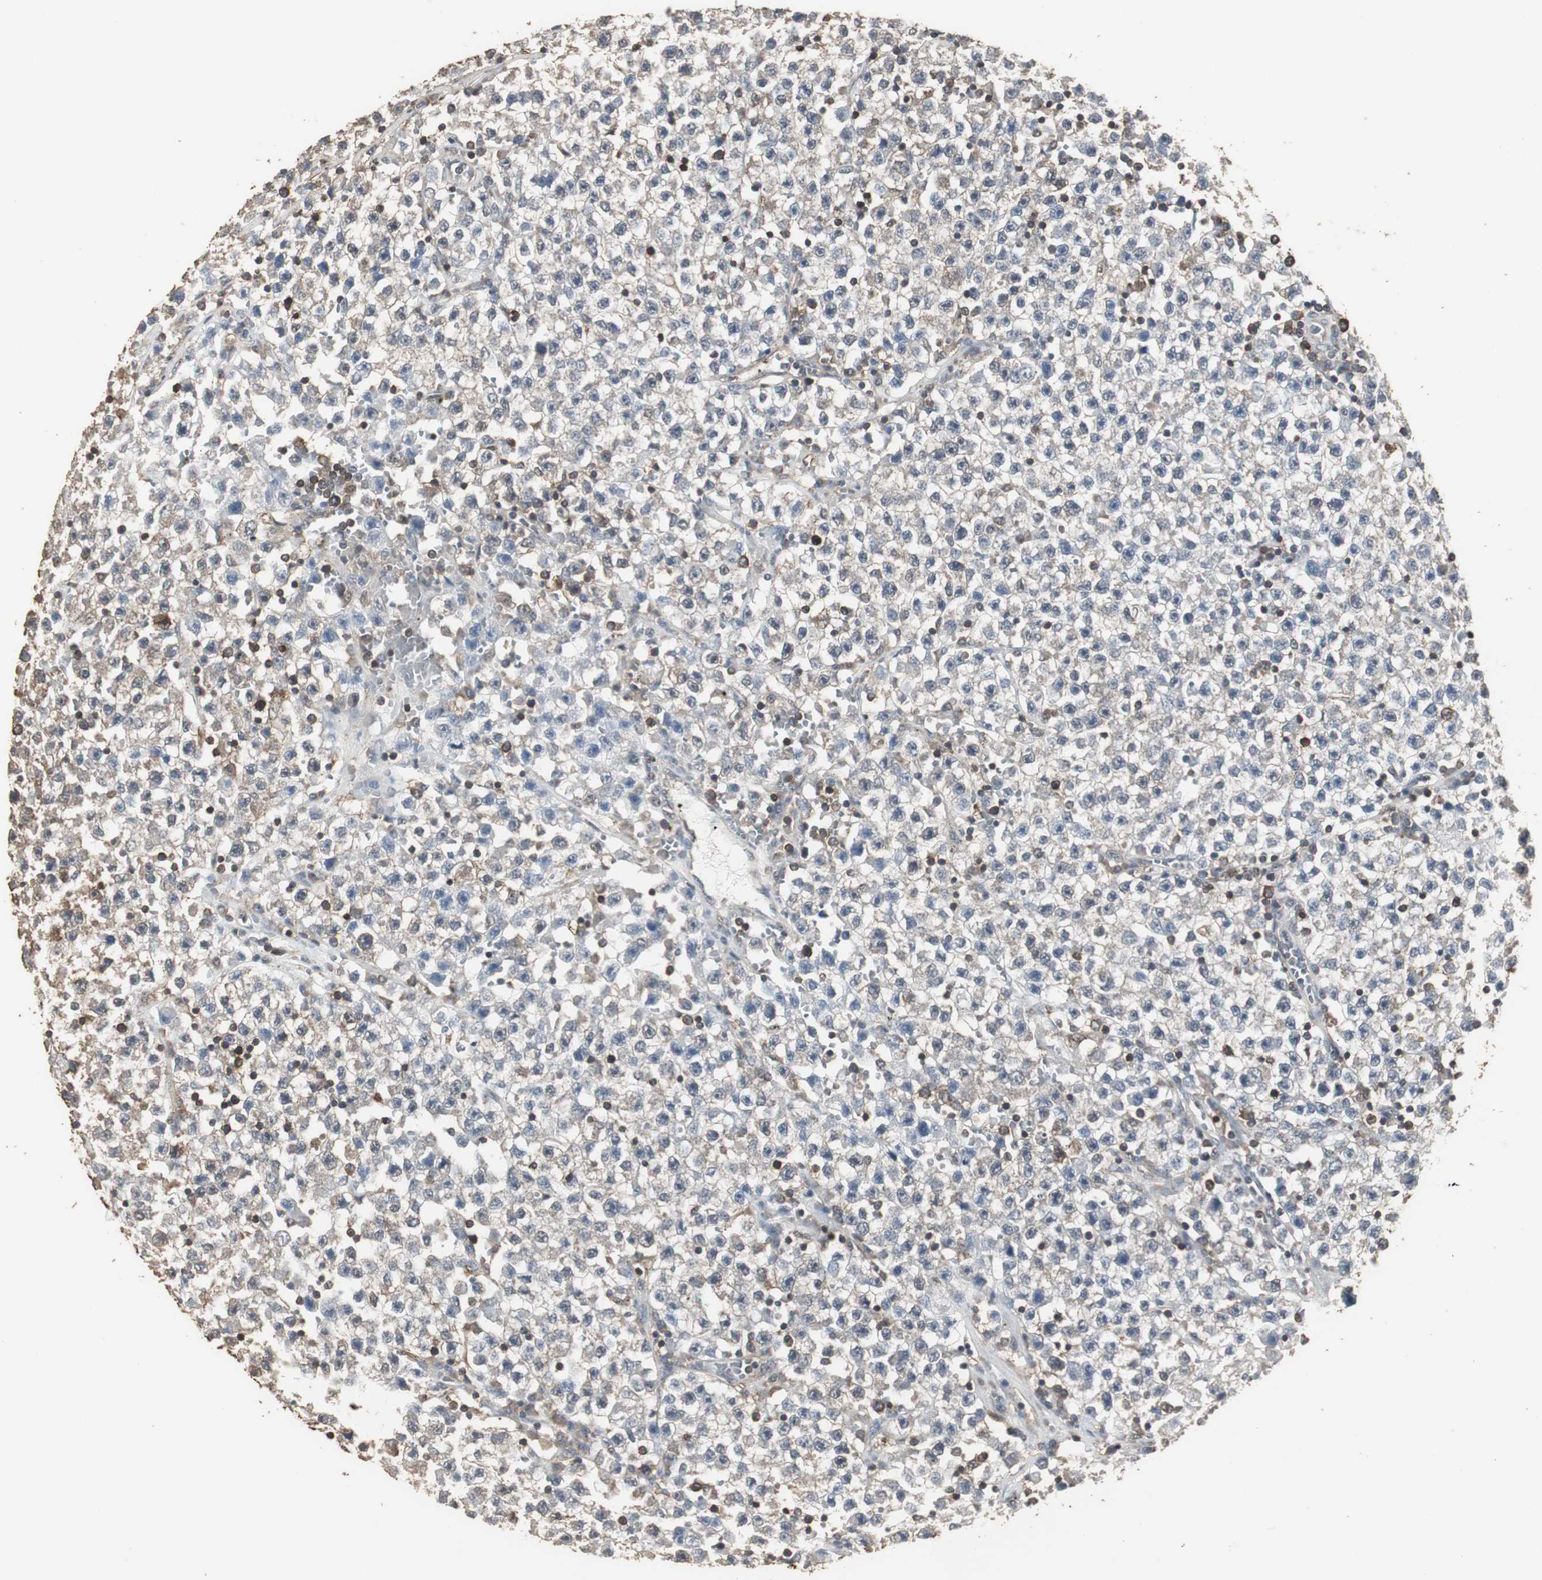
{"staining": {"intensity": "weak", "quantity": "<25%", "location": "cytoplasmic/membranous"}, "tissue": "testis cancer", "cell_type": "Tumor cells", "image_type": "cancer", "snomed": [{"axis": "morphology", "description": "Seminoma, NOS"}, {"axis": "topography", "description": "Testis"}], "caption": "There is no significant expression in tumor cells of seminoma (testis).", "gene": "HPRT1", "patient": {"sex": "male", "age": 22}}